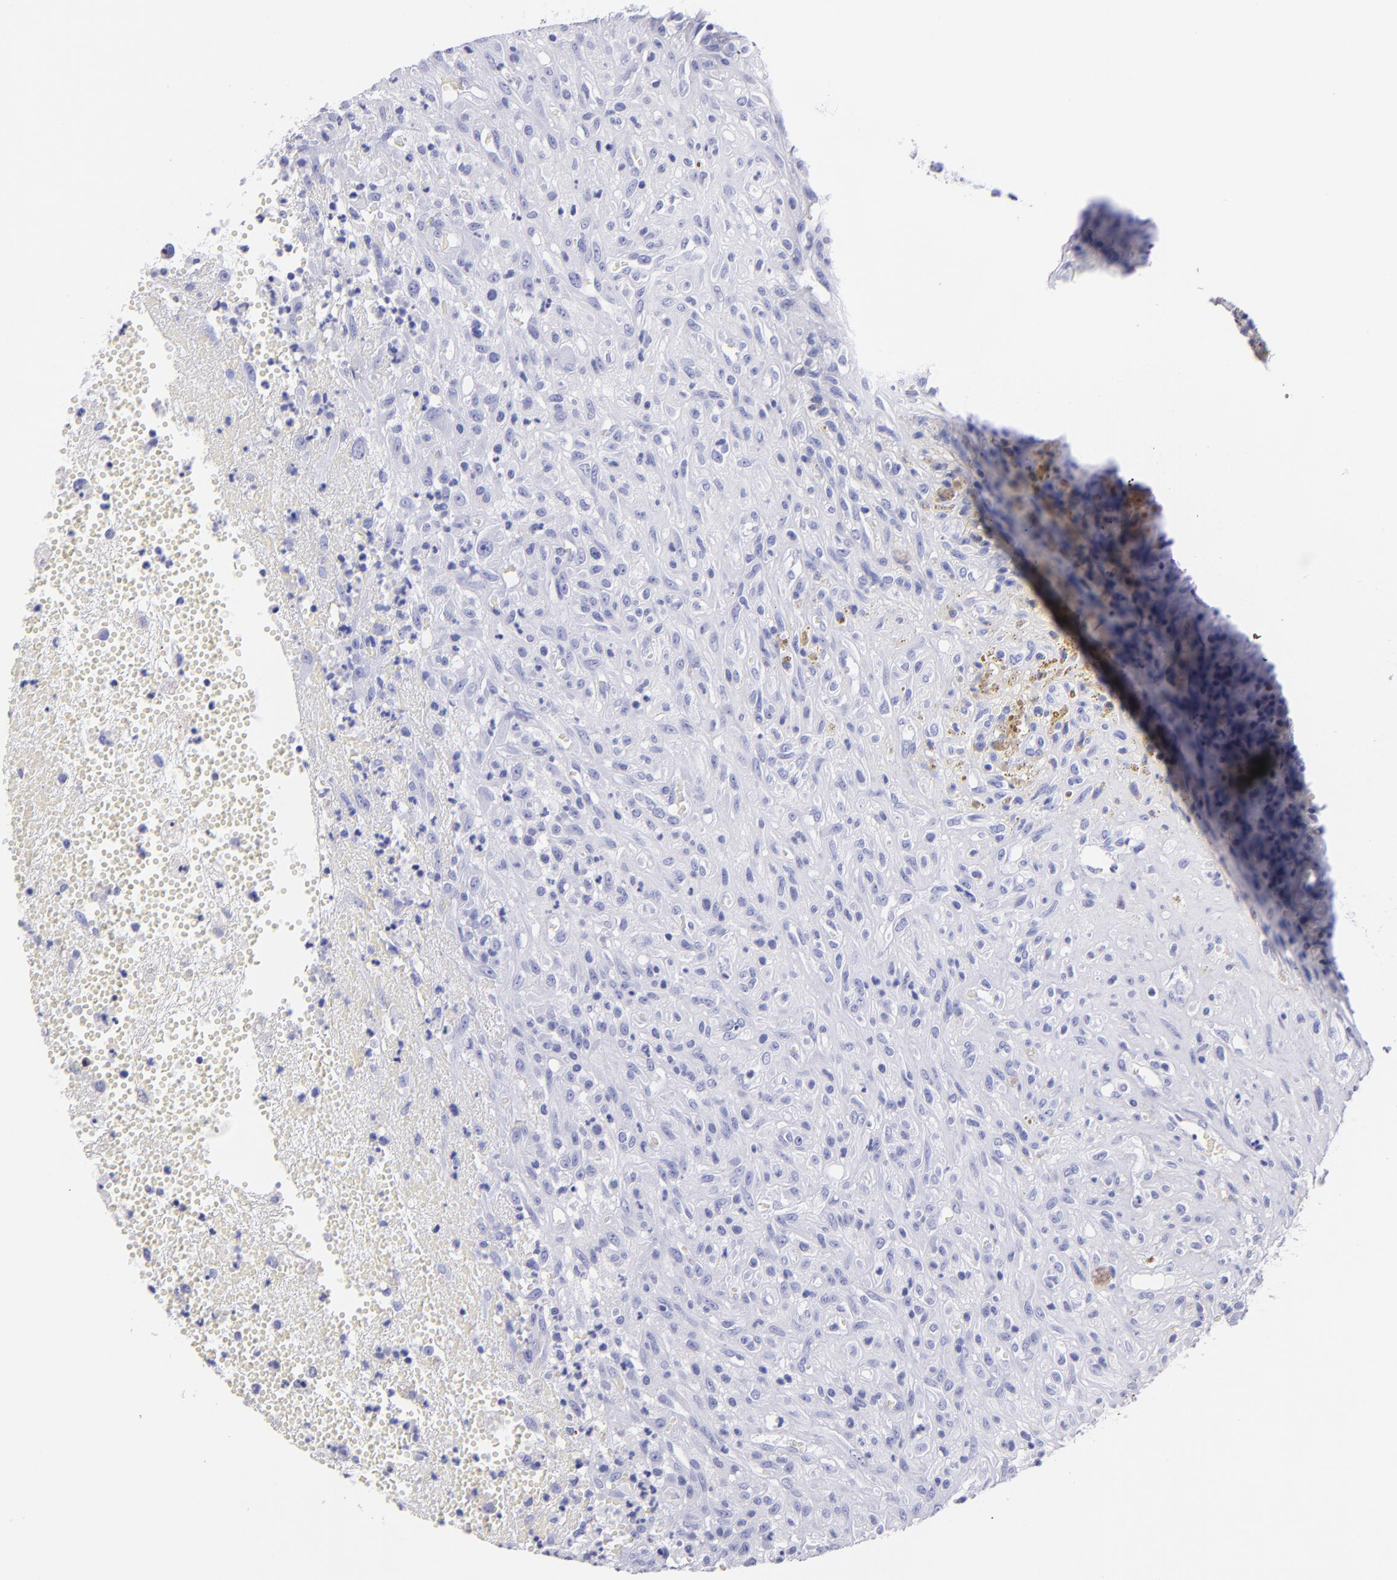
{"staining": {"intensity": "negative", "quantity": "none", "location": "none"}, "tissue": "glioma", "cell_type": "Tumor cells", "image_type": "cancer", "snomed": [{"axis": "morphology", "description": "Glioma, malignant, High grade"}, {"axis": "topography", "description": "Brain"}], "caption": "Protein analysis of glioma reveals no significant staining in tumor cells.", "gene": "CNP", "patient": {"sex": "male", "age": 66}}